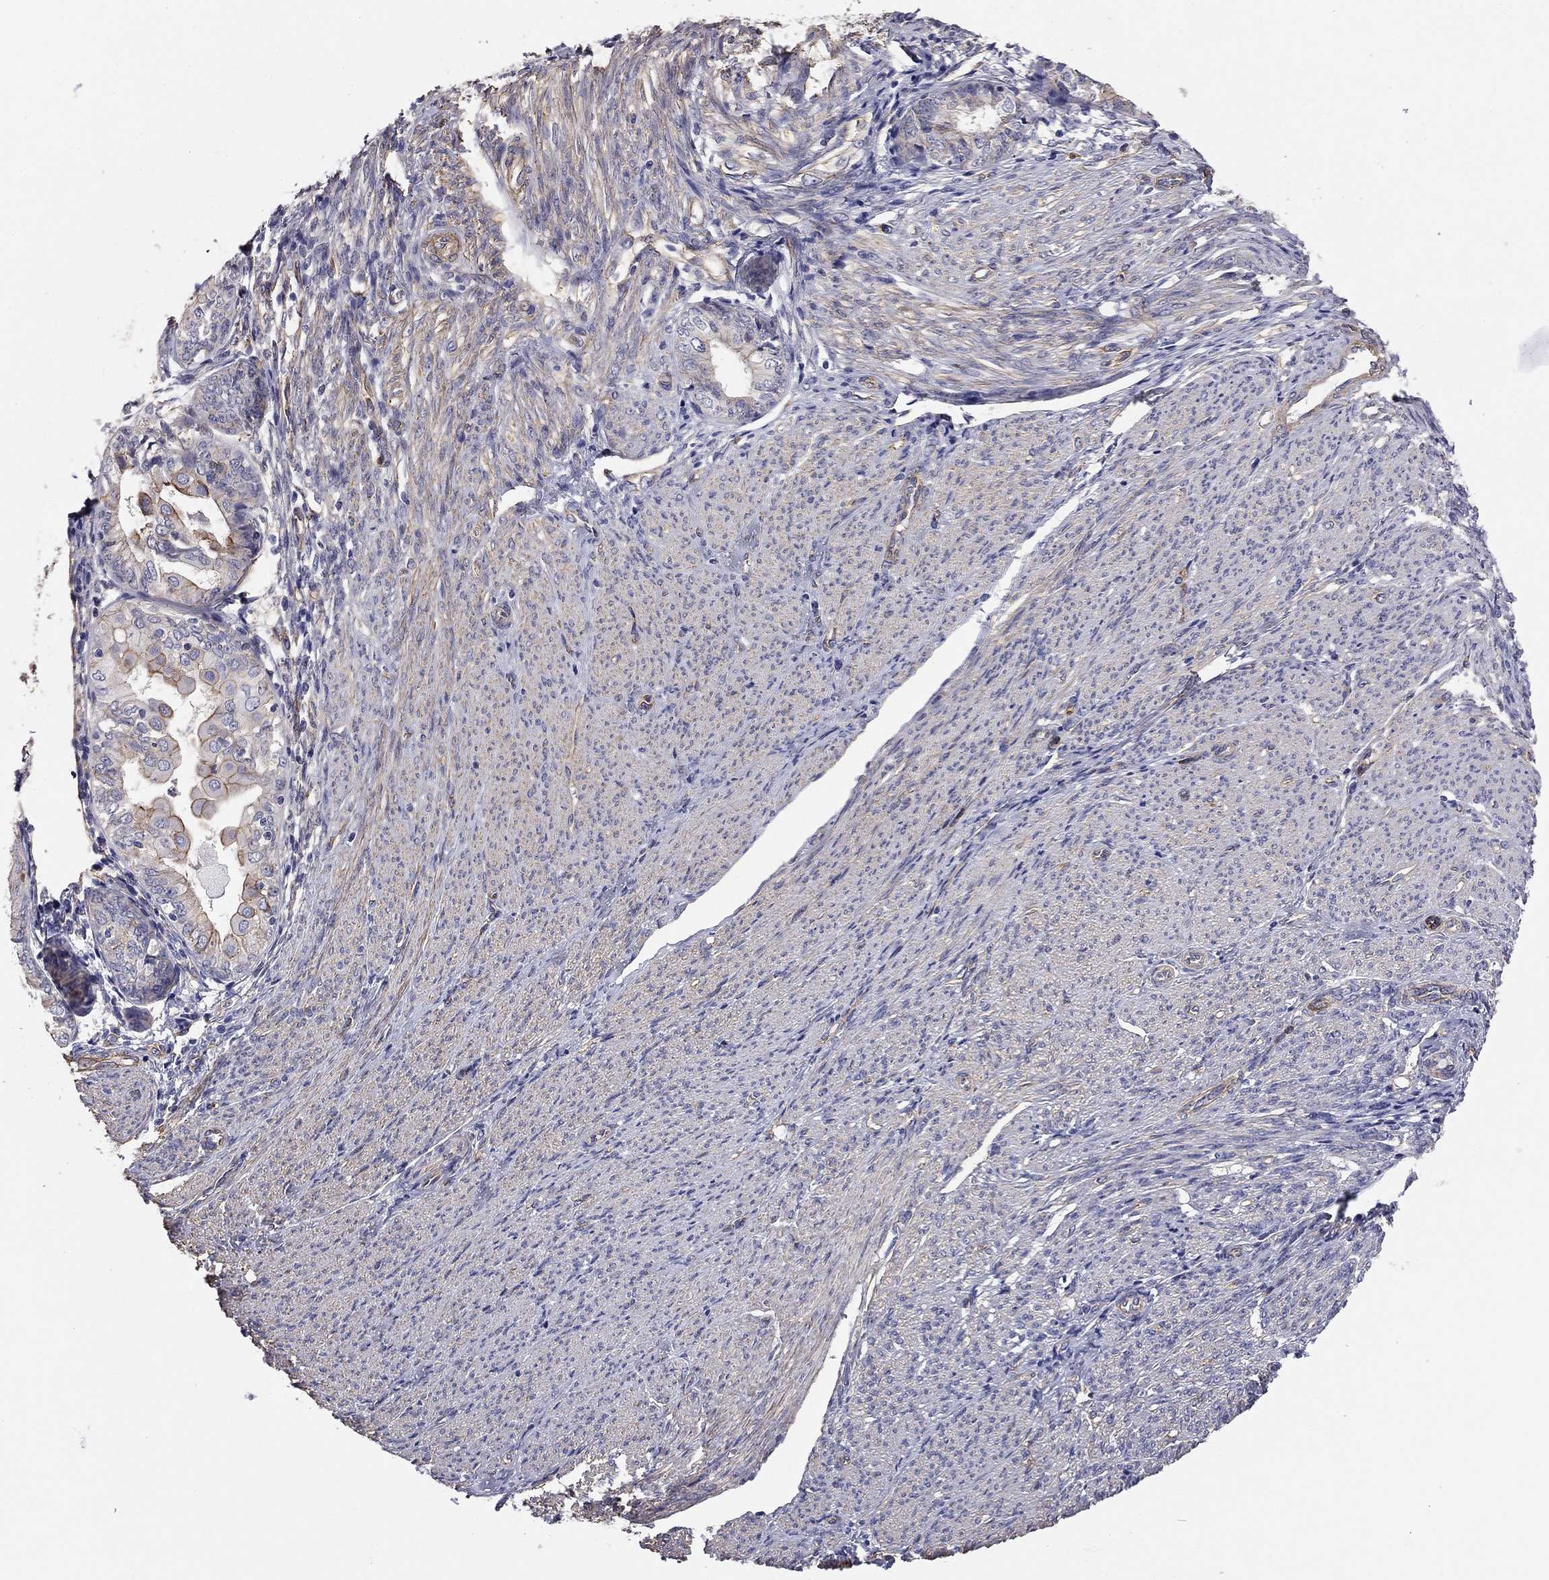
{"staining": {"intensity": "strong", "quantity": "25%-75%", "location": "cytoplasmic/membranous"}, "tissue": "endometrial cancer", "cell_type": "Tumor cells", "image_type": "cancer", "snomed": [{"axis": "morphology", "description": "Adenocarcinoma, NOS"}, {"axis": "topography", "description": "Endometrium"}], "caption": "Protein staining of endometrial cancer tissue shows strong cytoplasmic/membranous positivity in approximately 25%-75% of tumor cells.", "gene": "TCHH", "patient": {"sex": "female", "age": 68}}